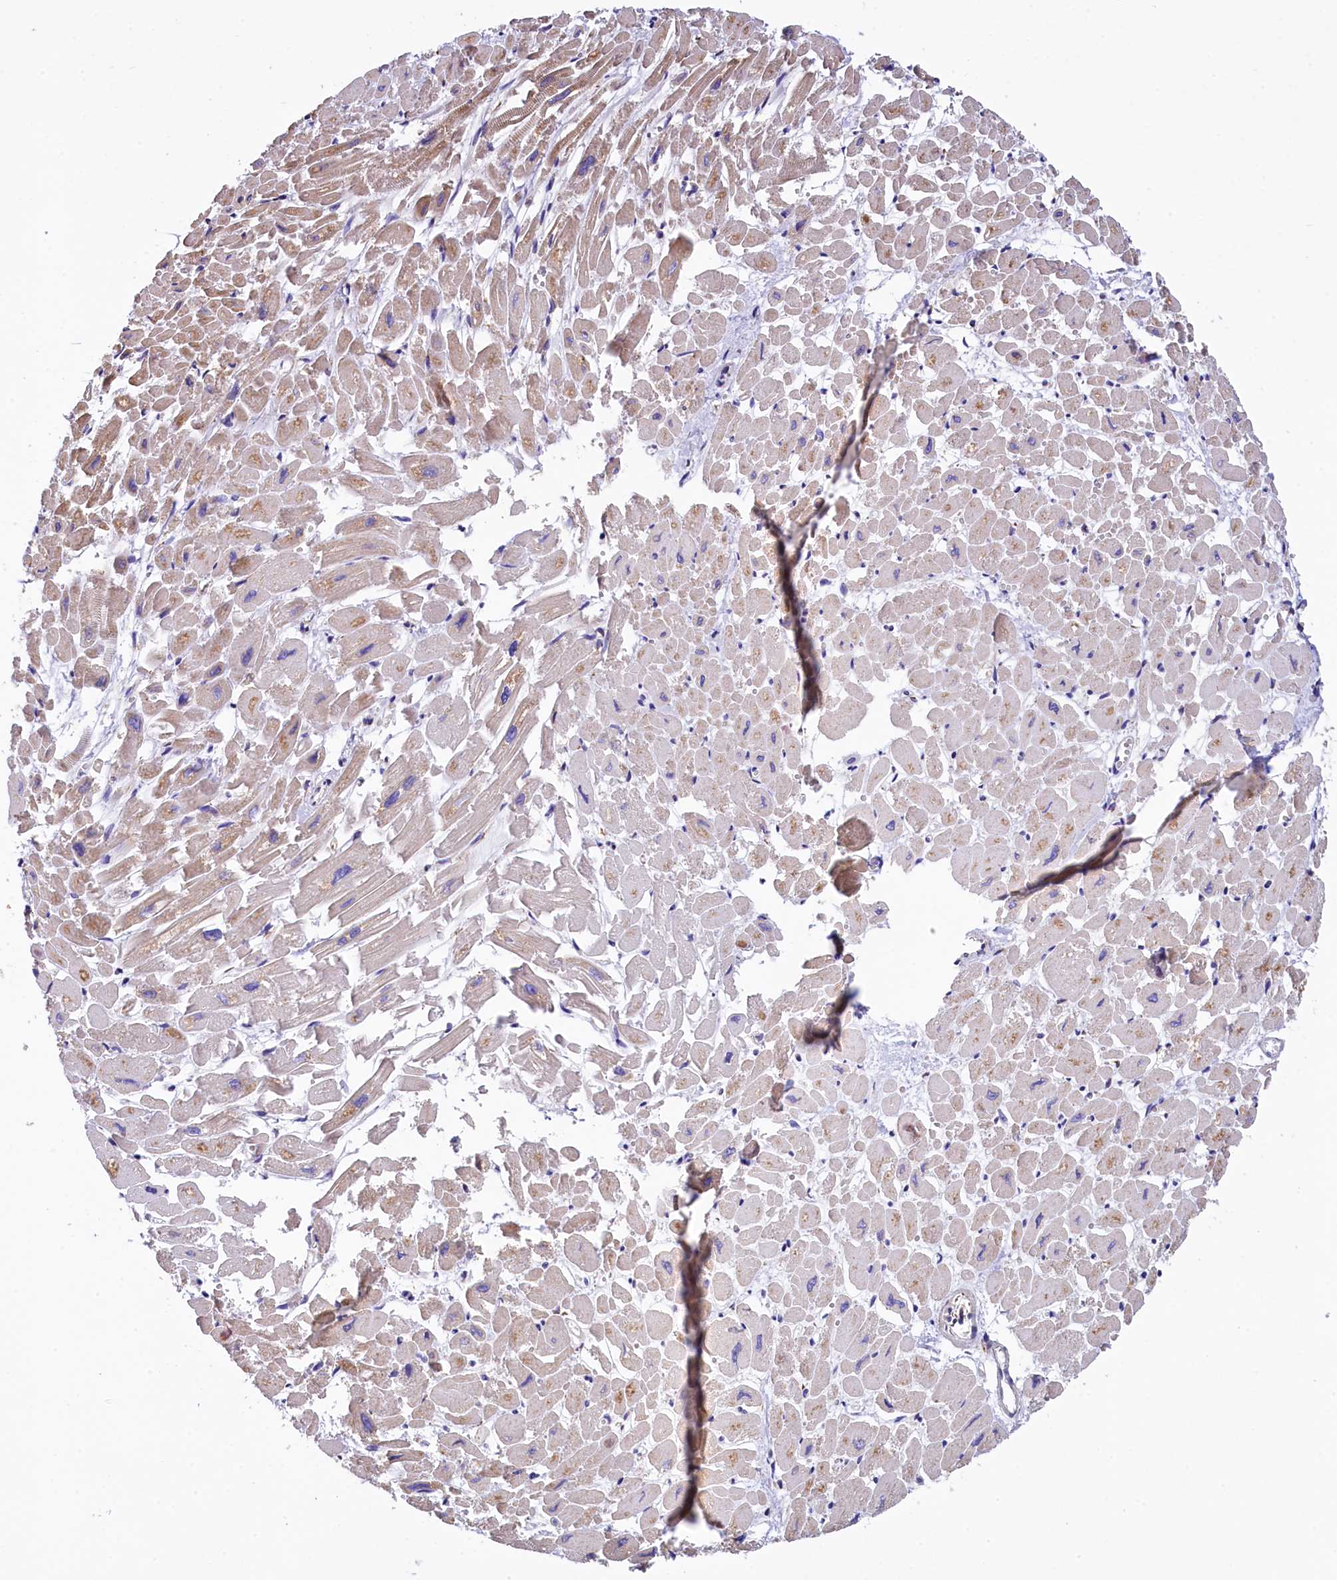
{"staining": {"intensity": "weak", "quantity": "25%-75%", "location": "cytoplasmic/membranous"}, "tissue": "heart muscle", "cell_type": "Cardiomyocytes", "image_type": "normal", "snomed": [{"axis": "morphology", "description": "Normal tissue, NOS"}, {"axis": "topography", "description": "Heart"}], "caption": "The micrograph shows a brown stain indicating the presence of a protein in the cytoplasmic/membranous of cardiomyocytes in heart muscle. (brown staining indicates protein expression, while blue staining denotes nuclei).", "gene": "CAPS2", "patient": {"sex": "male", "age": 54}}